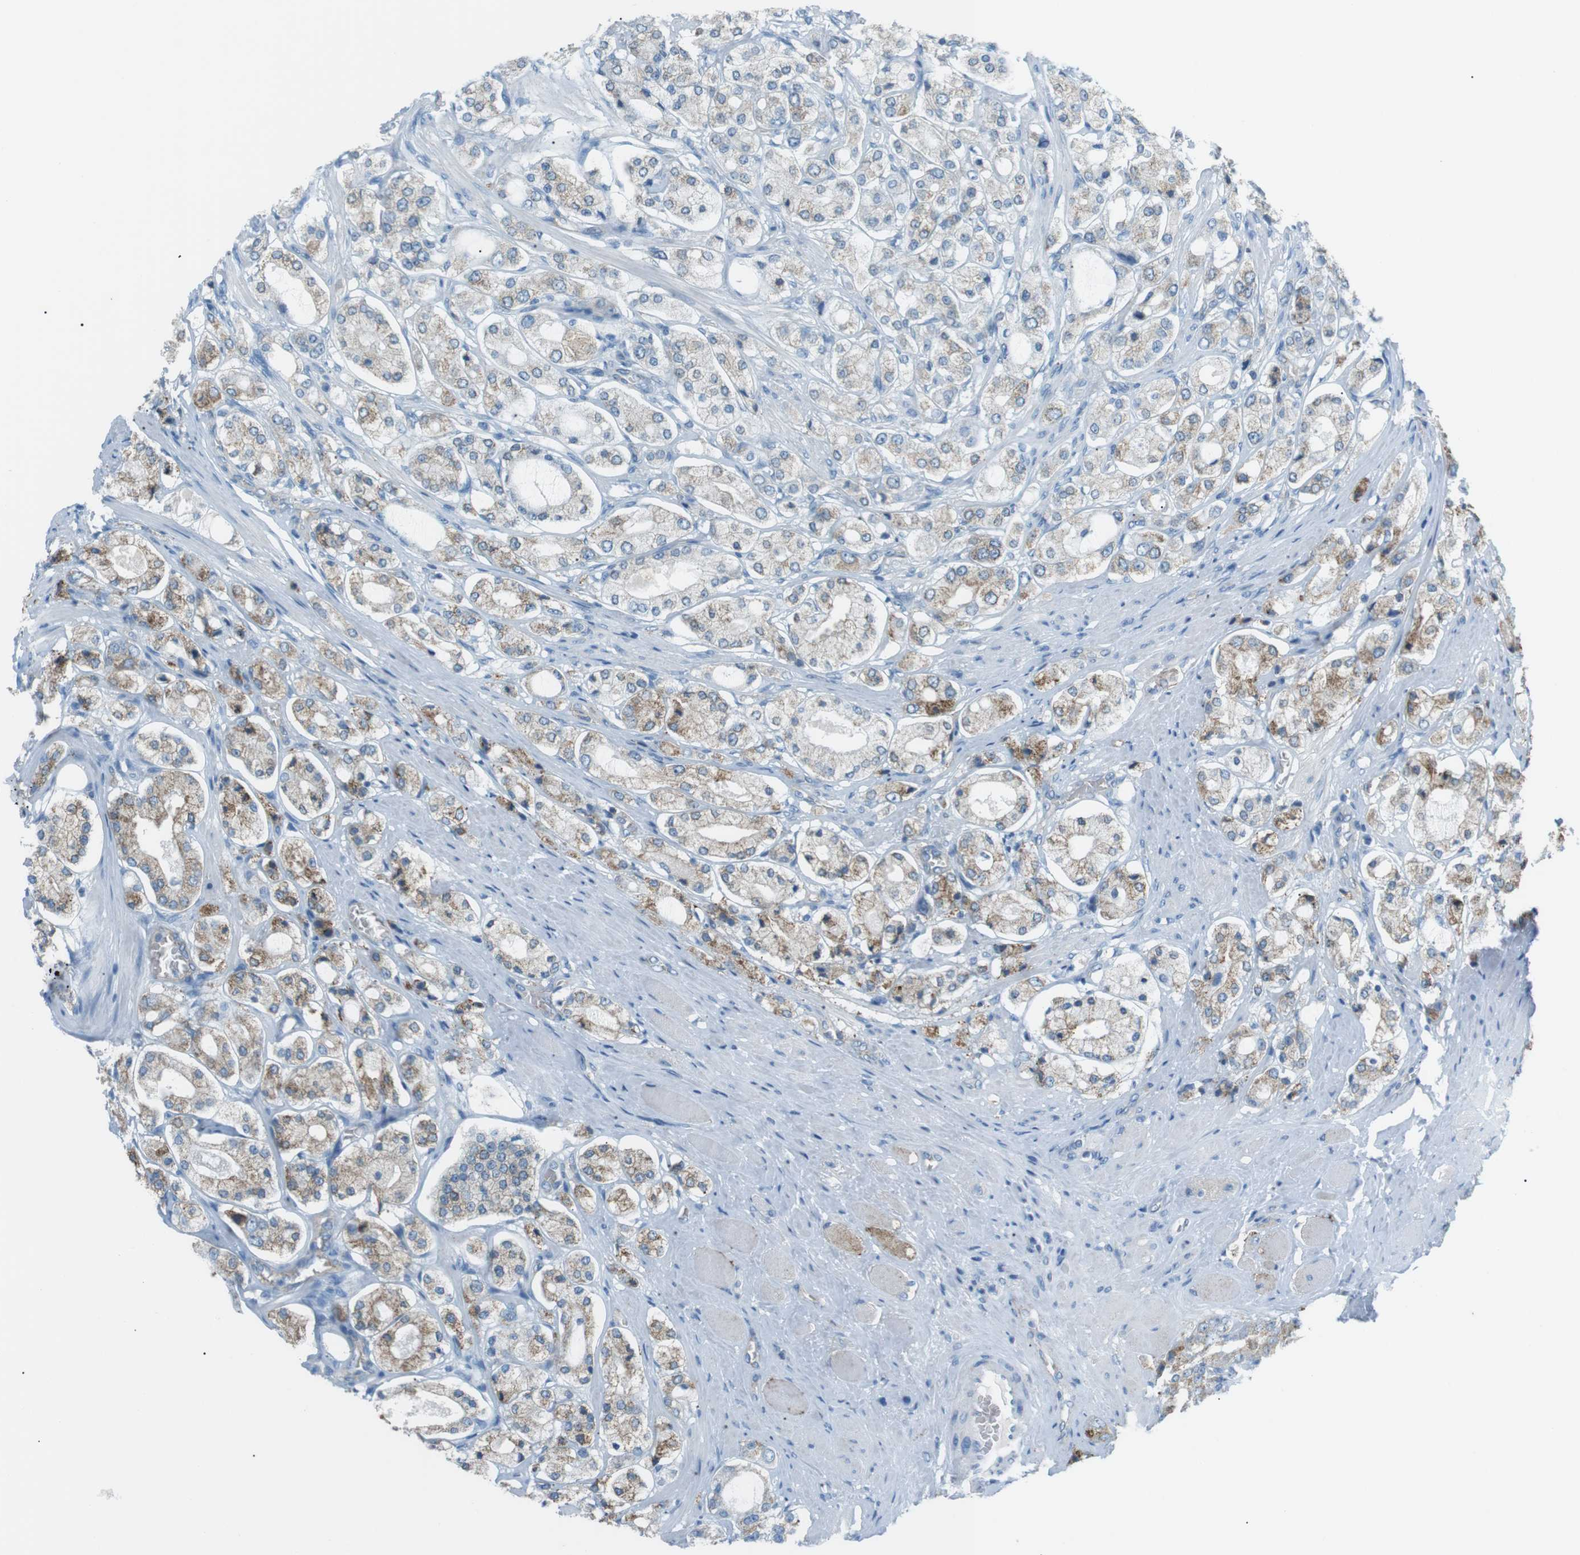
{"staining": {"intensity": "moderate", "quantity": "25%-75%", "location": "cytoplasmic/membranous"}, "tissue": "prostate cancer", "cell_type": "Tumor cells", "image_type": "cancer", "snomed": [{"axis": "morphology", "description": "Adenocarcinoma, High grade"}, {"axis": "topography", "description": "Prostate"}], "caption": "IHC image of prostate cancer stained for a protein (brown), which displays medium levels of moderate cytoplasmic/membranous positivity in about 25%-75% of tumor cells.", "gene": "VAMP1", "patient": {"sex": "male", "age": 65}}